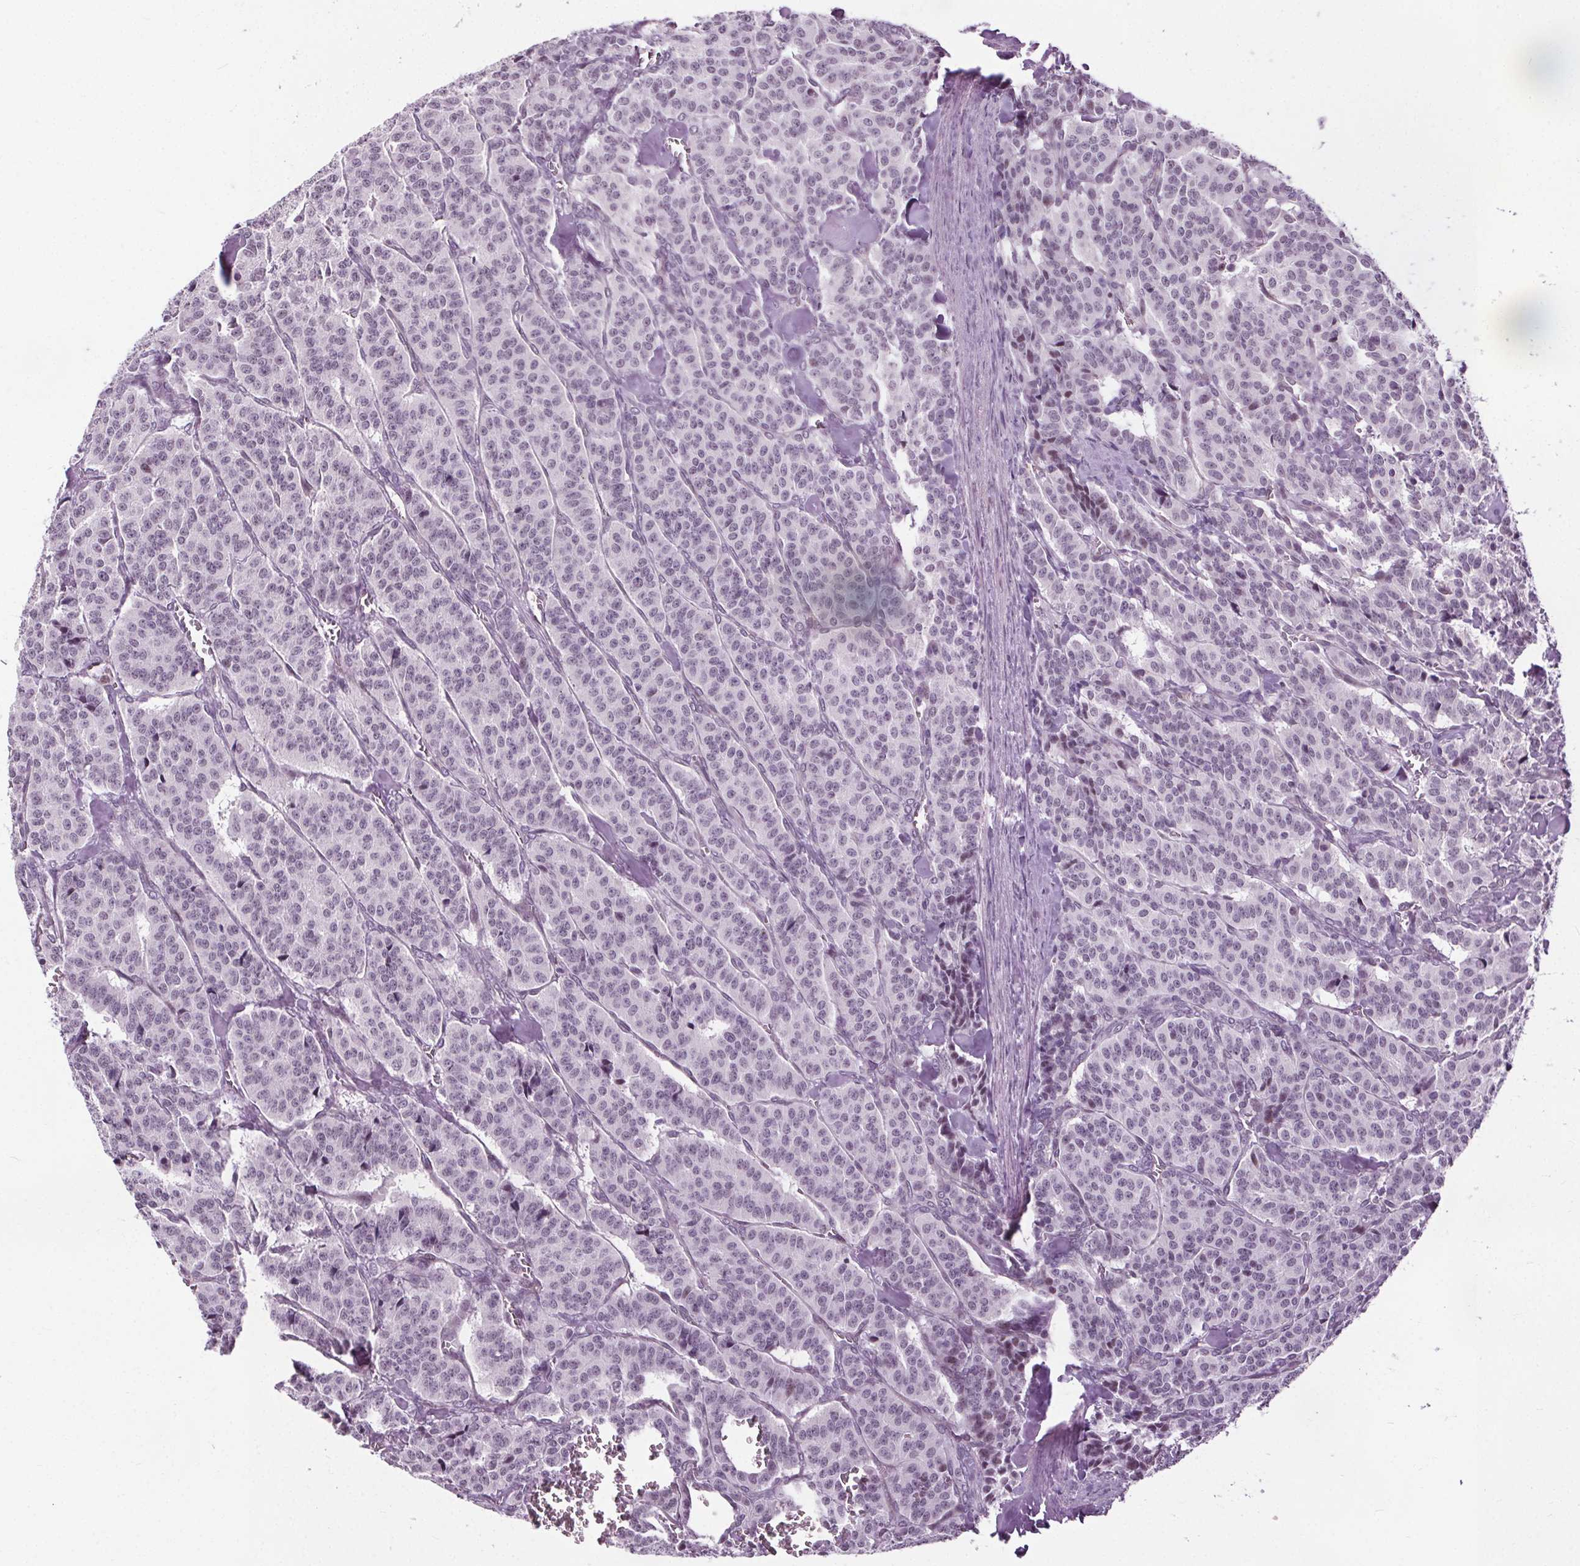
{"staining": {"intensity": "negative", "quantity": "none", "location": "none"}, "tissue": "carcinoid", "cell_type": "Tumor cells", "image_type": "cancer", "snomed": [{"axis": "morphology", "description": "Normal tissue, NOS"}, {"axis": "morphology", "description": "Carcinoid, malignant, NOS"}, {"axis": "topography", "description": "Lung"}], "caption": "This is an immunohistochemistry (IHC) micrograph of carcinoid (malignant). There is no staining in tumor cells.", "gene": "CEBPA", "patient": {"sex": "female", "age": 46}}